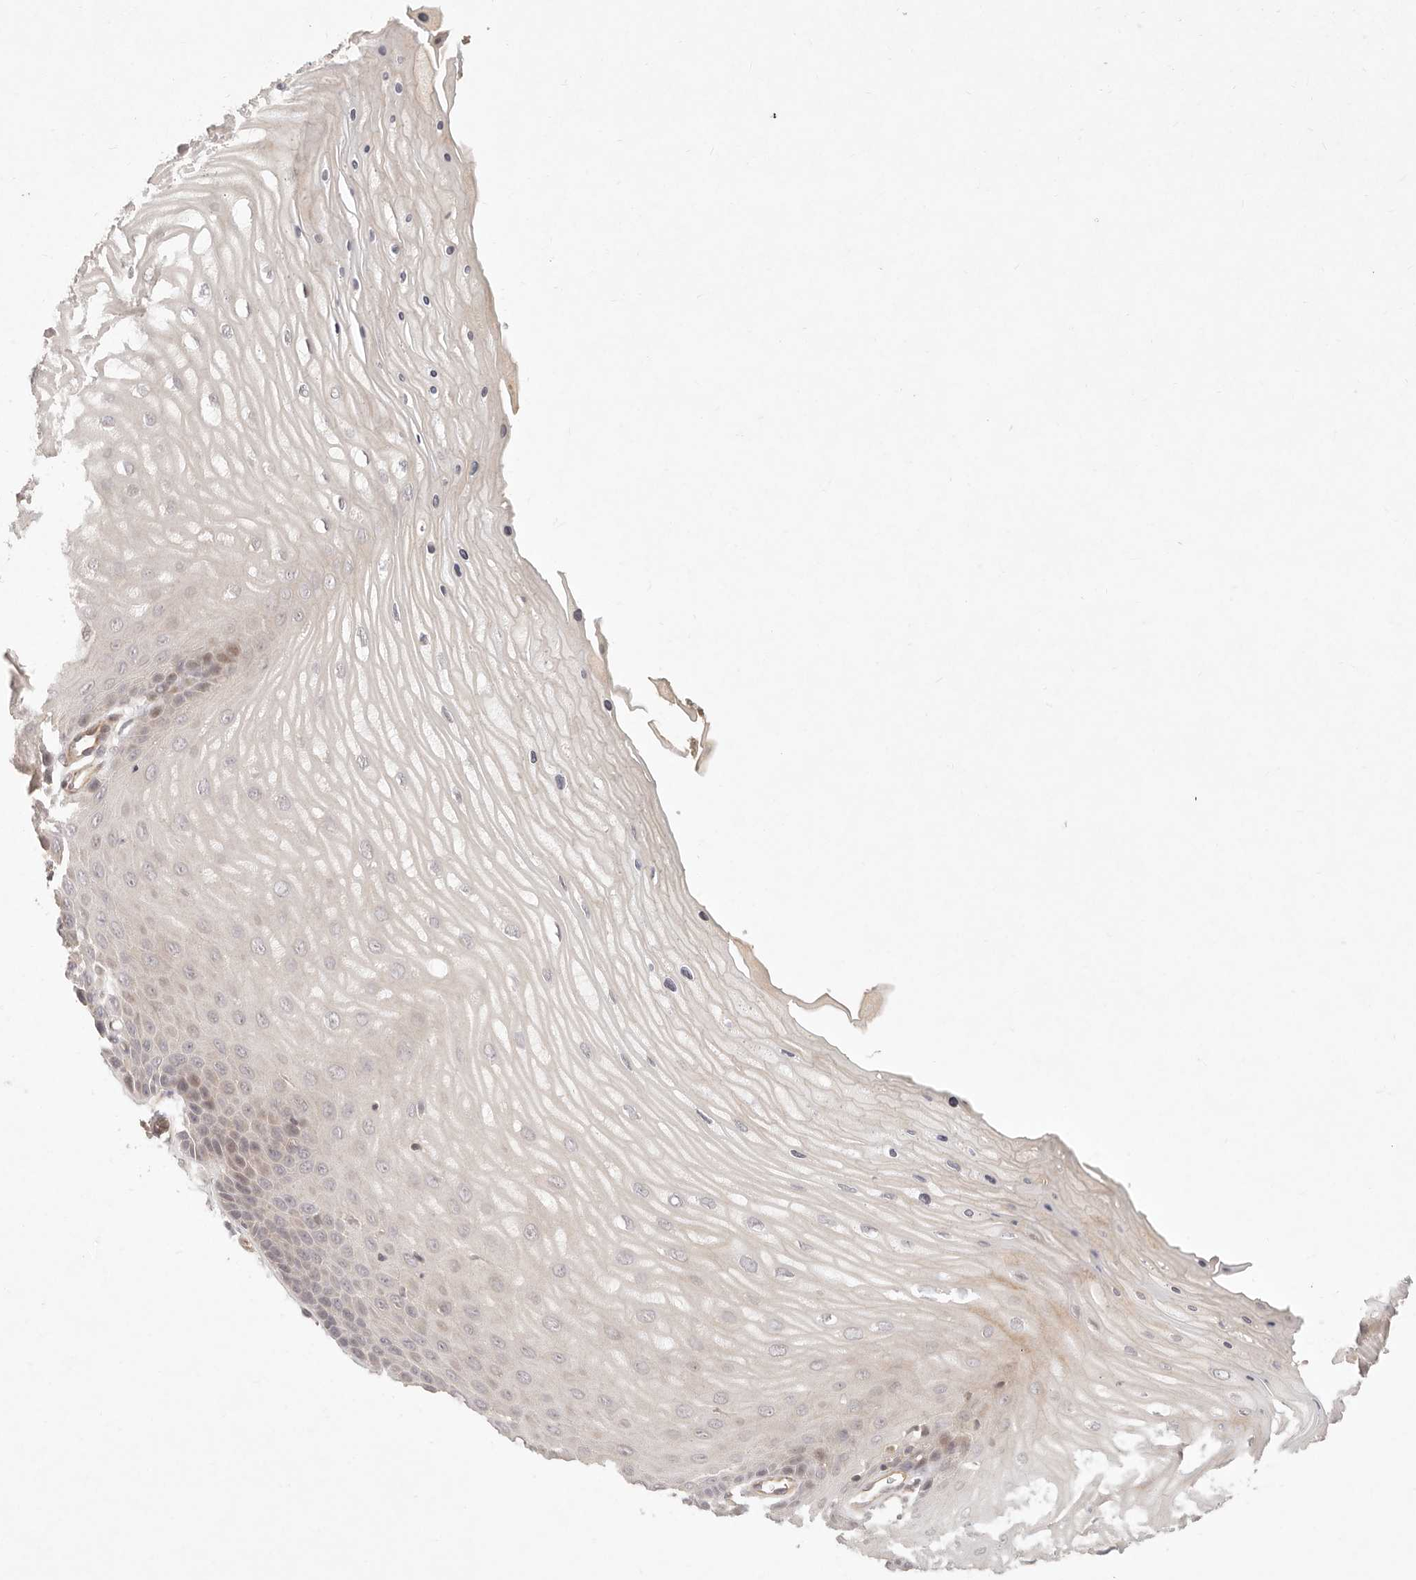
{"staining": {"intensity": "moderate", "quantity": "25%-75%", "location": "cytoplasmic/membranous"}, "tissue": "cervix", "cell_type": "Glandular cells", "image_type": "normal", "snomed": [{"axis": "morphology", "description": "Normal tissue, NOS"}, {"axis": "topography", "description": "Cervix"}], "caption": "Protein analysis of unremarkable cervix reveals moderate cytoplasmic/membranous expression in about 25%-75% of glandular cells. Nuclei are stained in blue.", "gene": "PPP1R3B", "patient": {"sex": "female", "age": 55}}